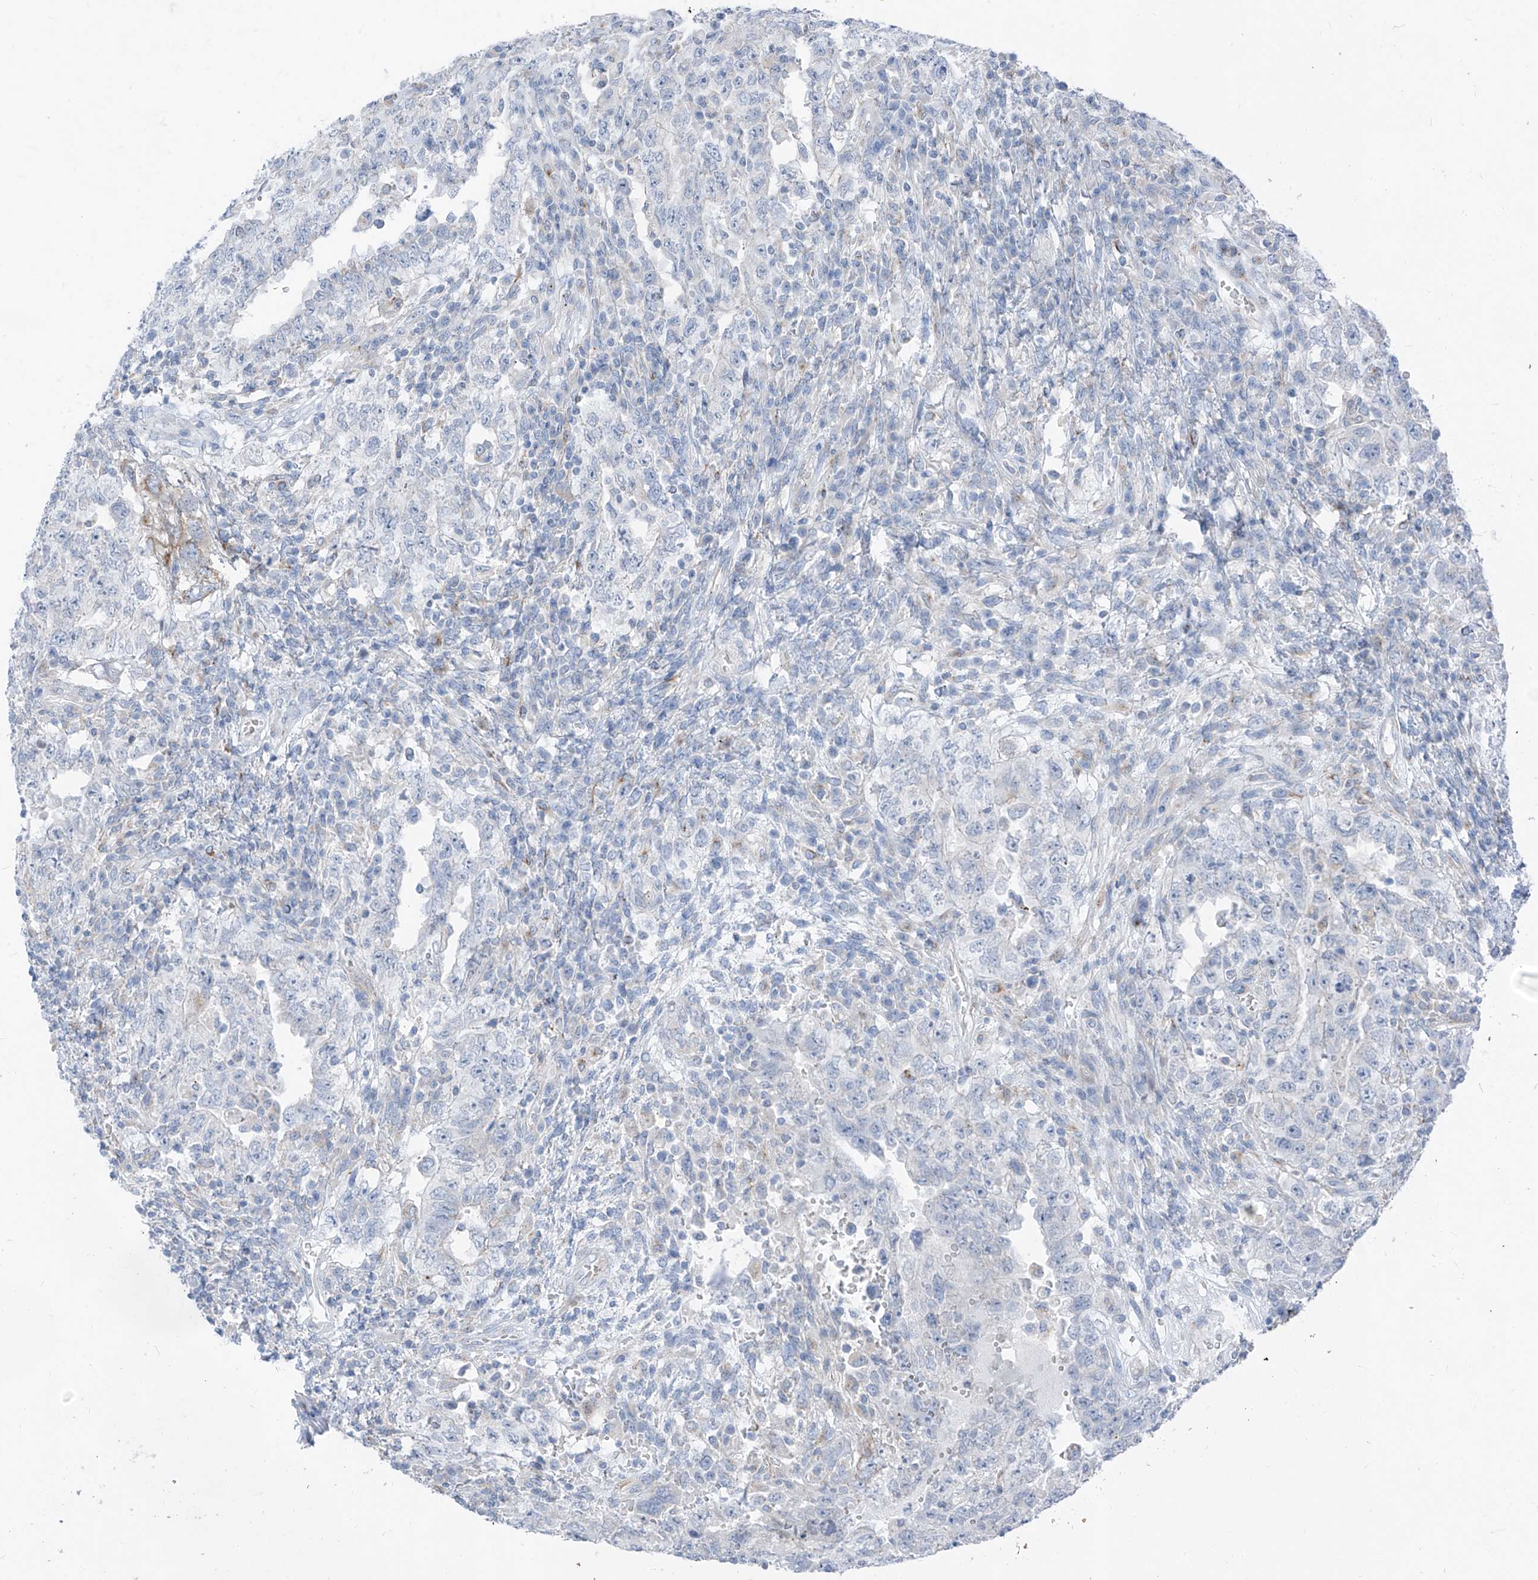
{"staining": {"intensity": "negative", "quantity": "none", "location": "none"}, "tissue": "testis cancer", "cell_type": "Tumor cells", "image_type": "cancer", "snomed": [{"axis": "morphology", "description": "Carcinoma, Embryonal, NOS"}, {"axis": "topography", "description": "Testis"}], "caption": "Human embryonal carcinoma (testis) stained for a protein using immunohistochemistry exhibits no positivity in tumor cells.", "gene": "GPR137C", "patient": {"sex": "male", "age": 26}}